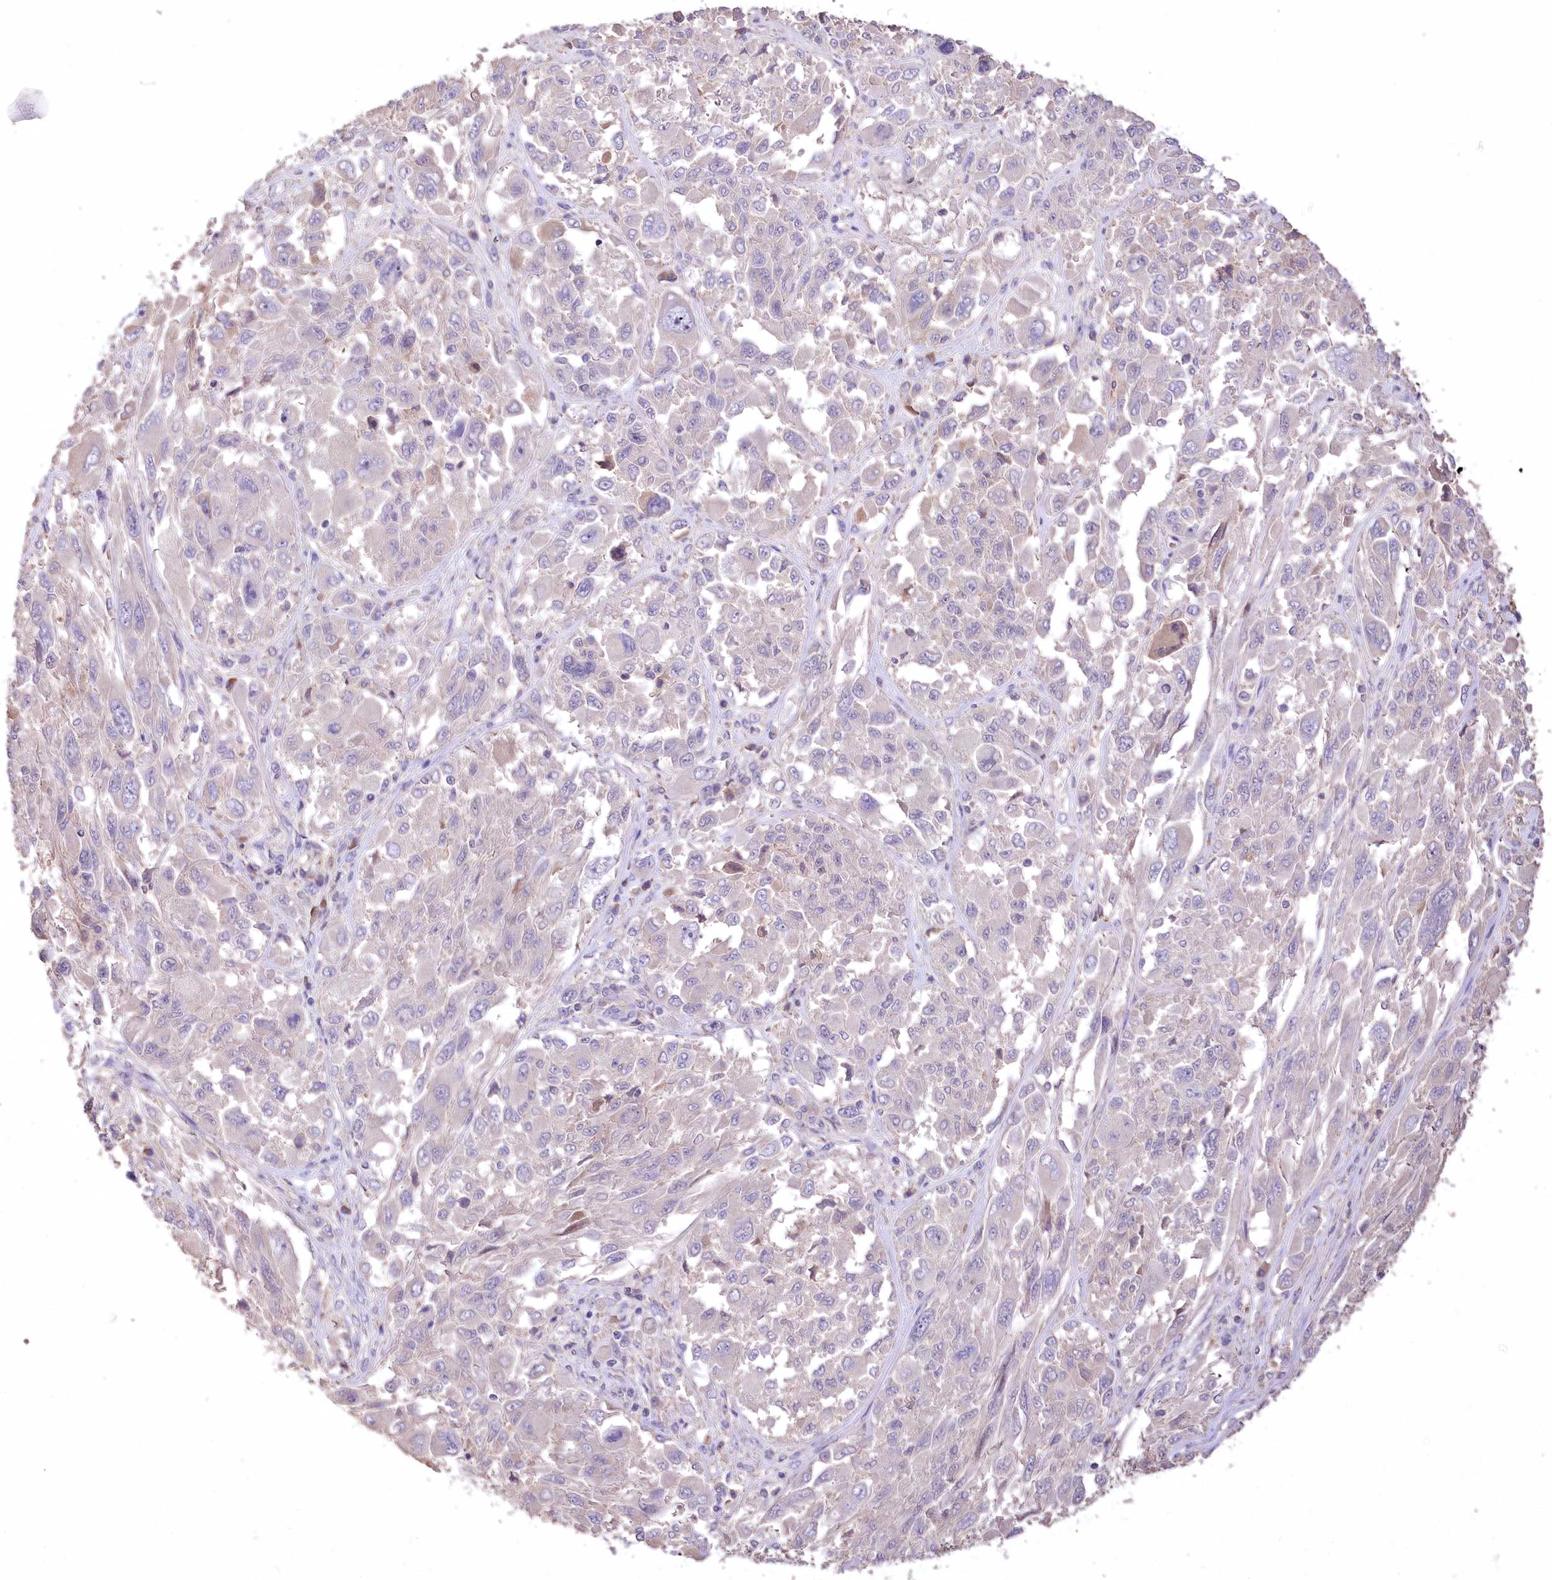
{"staining": {"intensity": "negative", "quantity": "none", "location": "none"}, "tissue": "melanoma", "cell_type": "Tumor cells", "image_type": "cancer", "snomed": [{"axis": "morphology", "description": "Malignant melanoma, NOS"}, {"axis": "topography", "description": "Skin"}], "caption": "The immunohistochemistry (IHC) histopathology image has no significant staining in tumor cells of melanoma tissue.", "gene": "PCYOX1L", "patient": {"sex": "female", "age": 91}}